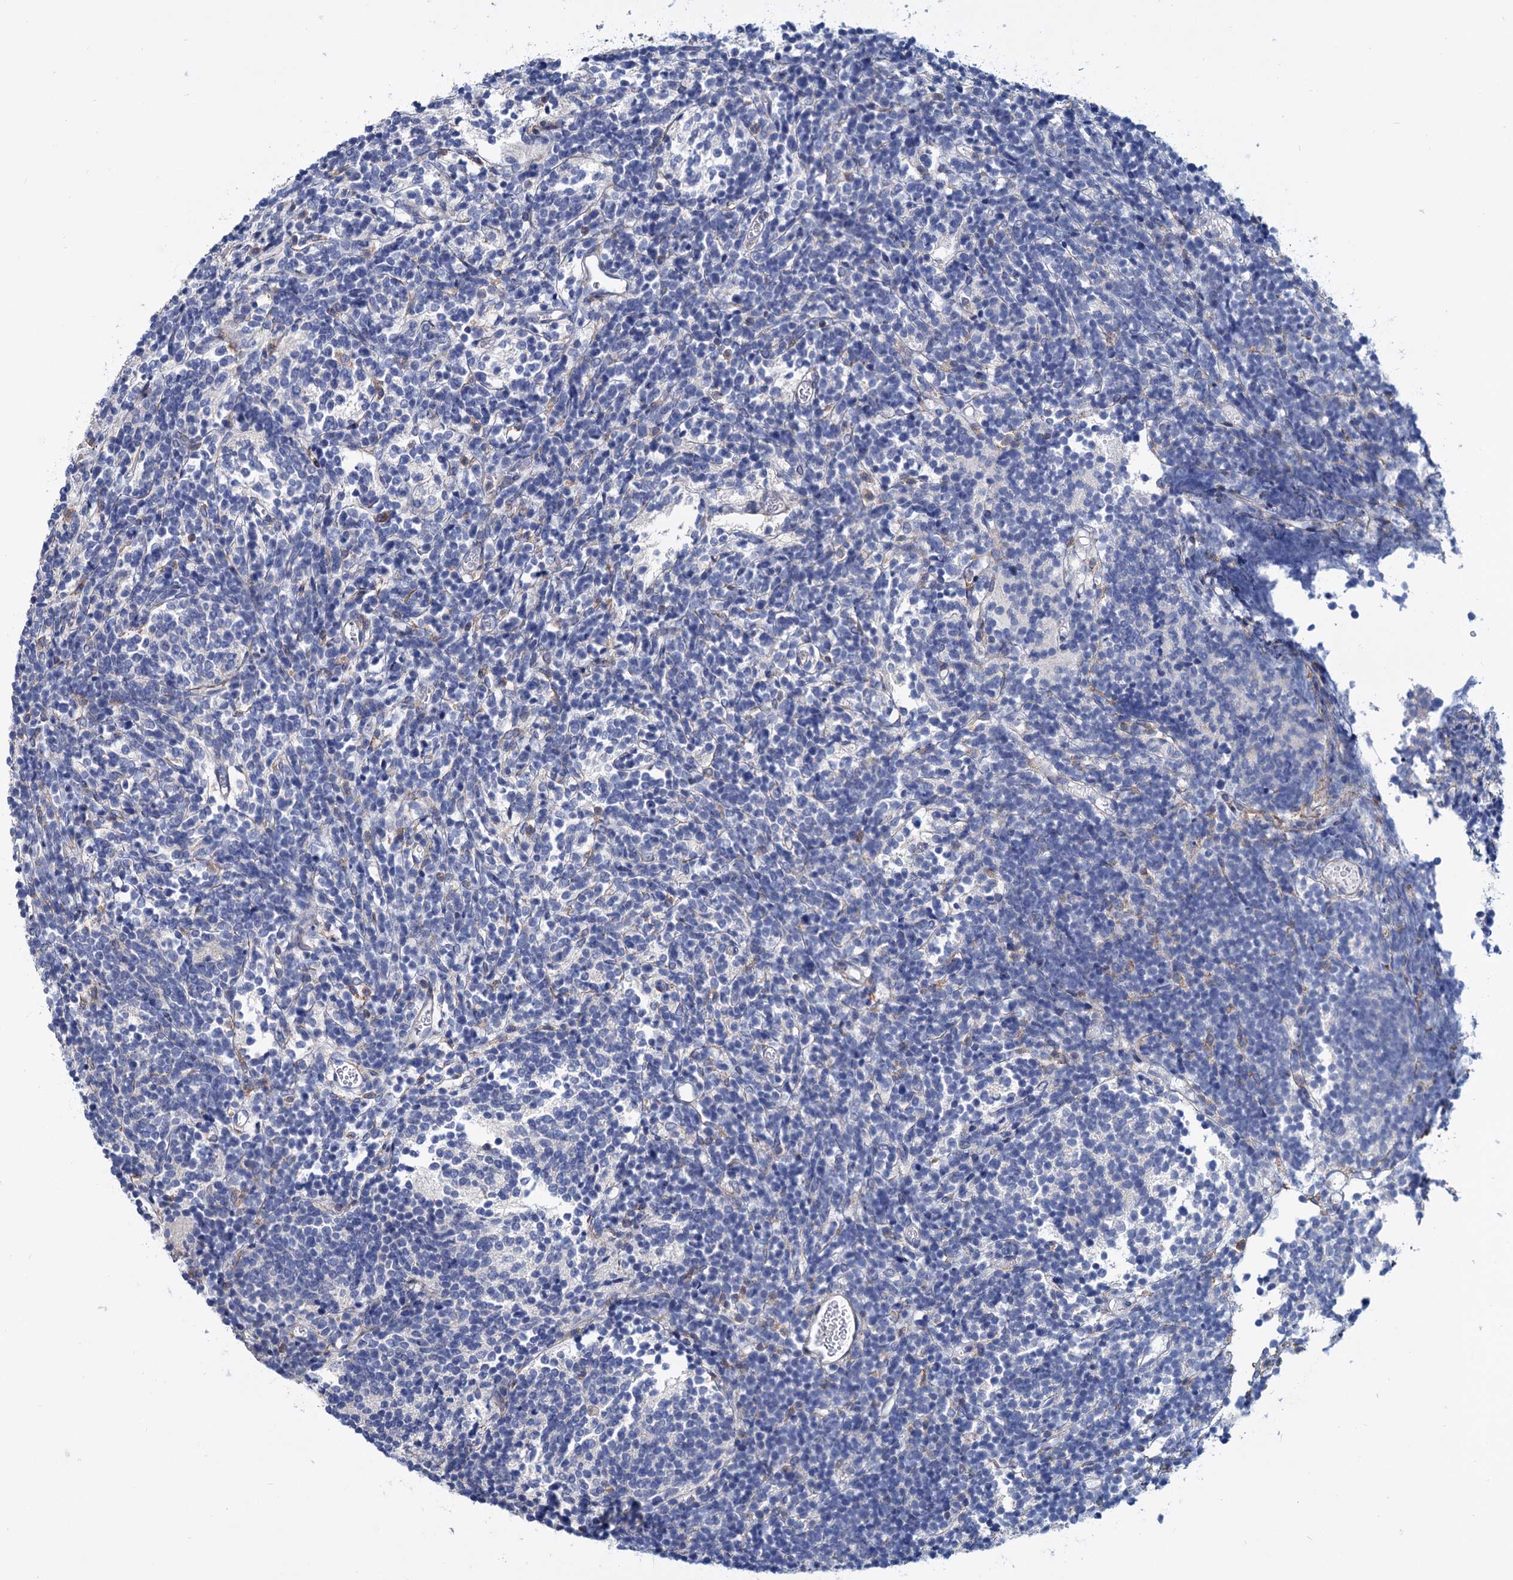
{"staining": {"intensity": "negative", "quantity": "none", "location": "none"}, "tissue": "glioma", "cell_type": "Tumor cells", "image_type": "cancer", "snomed": [{"axis": "morphology", "description": "Glioma, malignant, Low grade"}, {"axis": "topography", "description": "Brain"}], "caption": "Malignant glioma (low-grade) was stained to show a protein in brown. There is no significant positivity in tumor cells.", "gene": "LRCH4", "patient": {"sex": "female", "age": 1}}